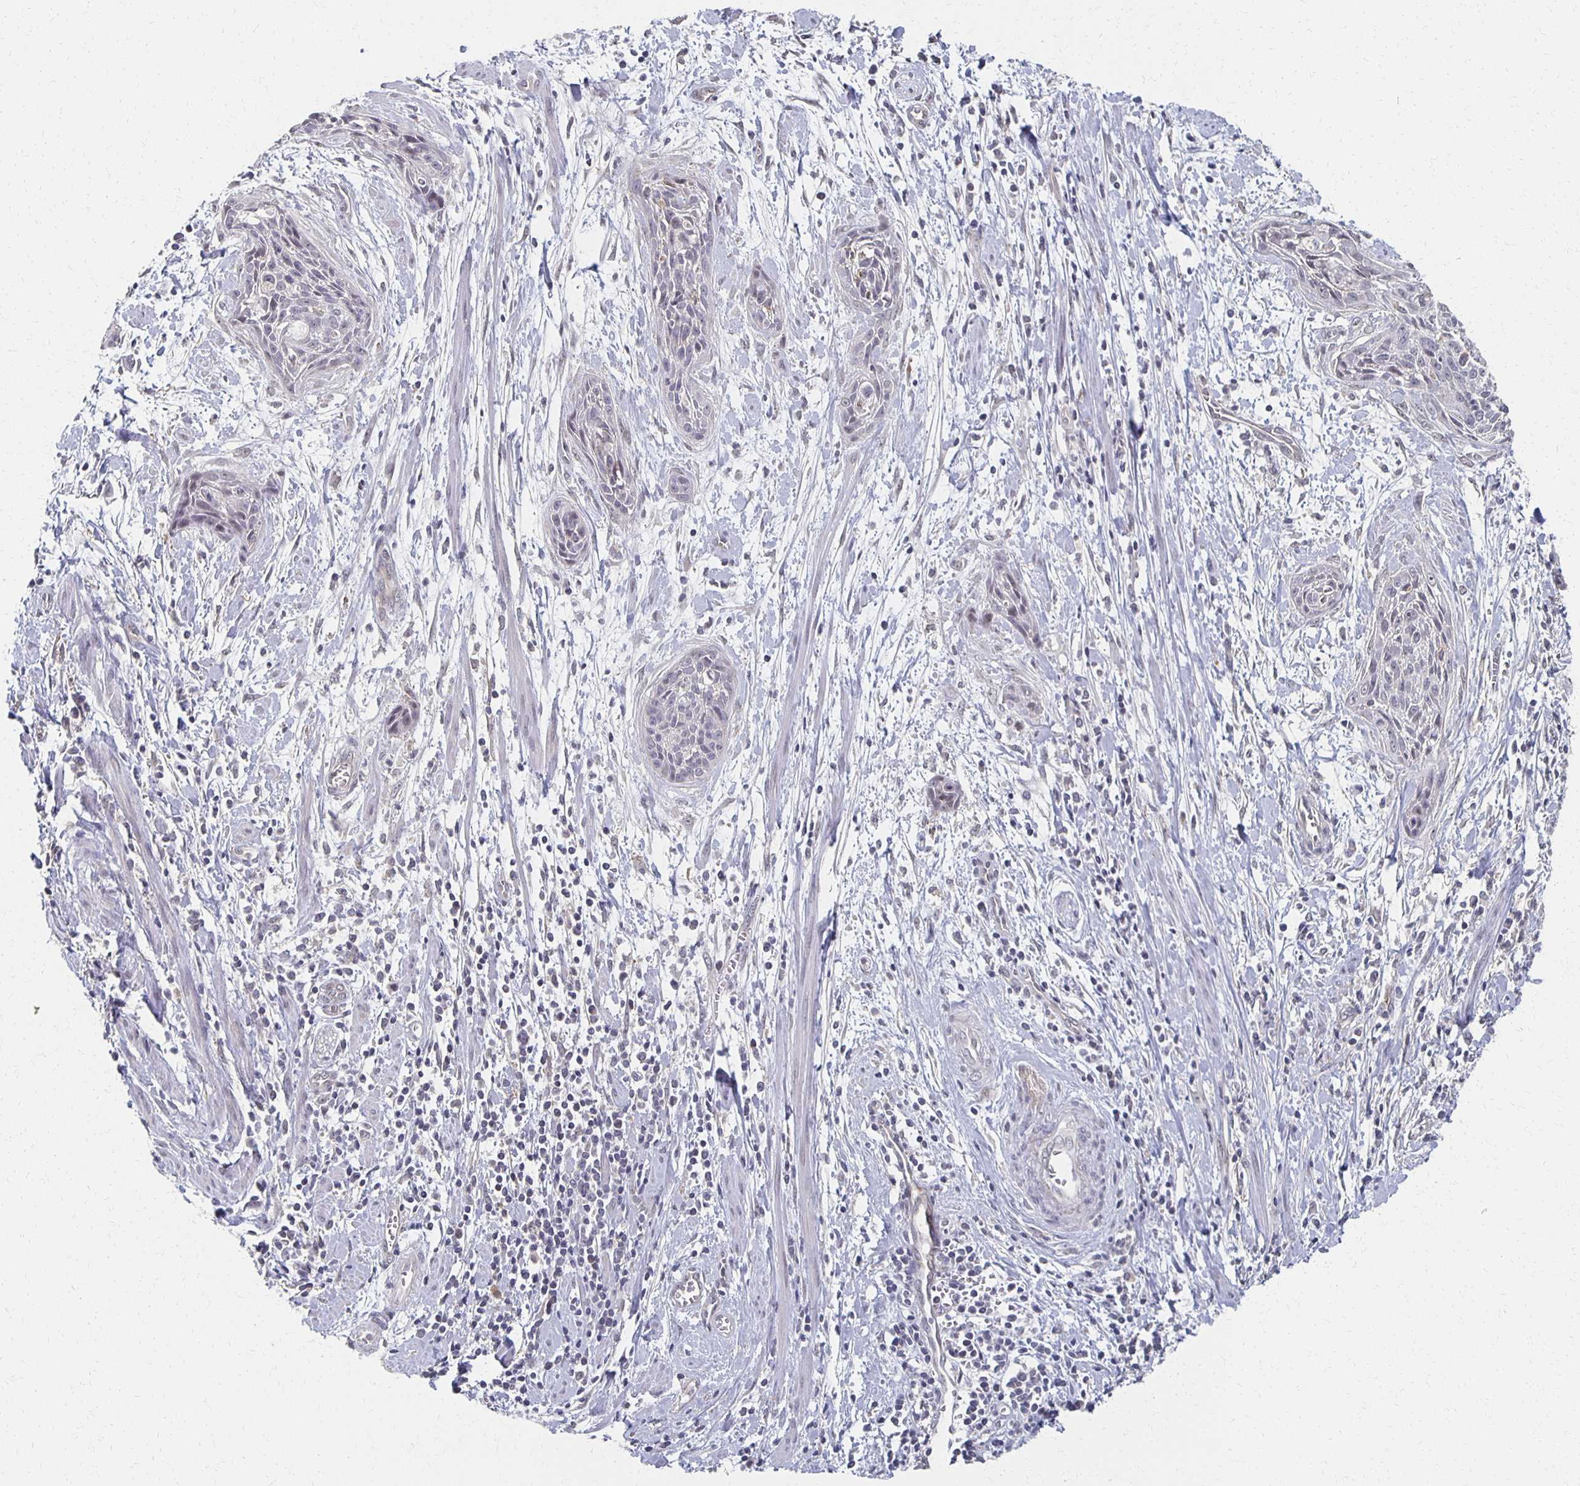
{"staining": {"intensity": "negative", "quantity": "none", "location": "none"}, "tissue": "cervical cancer", "cell_type": "Tumor cells", "image_type": "cancer", "snomed": [{"axis": "morphology", "description": "Squamous cell carcinoma, NOS"}, {"axis": "topography", "description": "Cervix"}], "caption": "Immunohistochemical staining of human cervical squamous cell carcinoma reveals no significant expression in tumor cells. (Brightfield microscopy of DAB immunohistochemistry at high magnification).", "gene": "DAB1", "patient": {"sex": "female", "age": 55}}